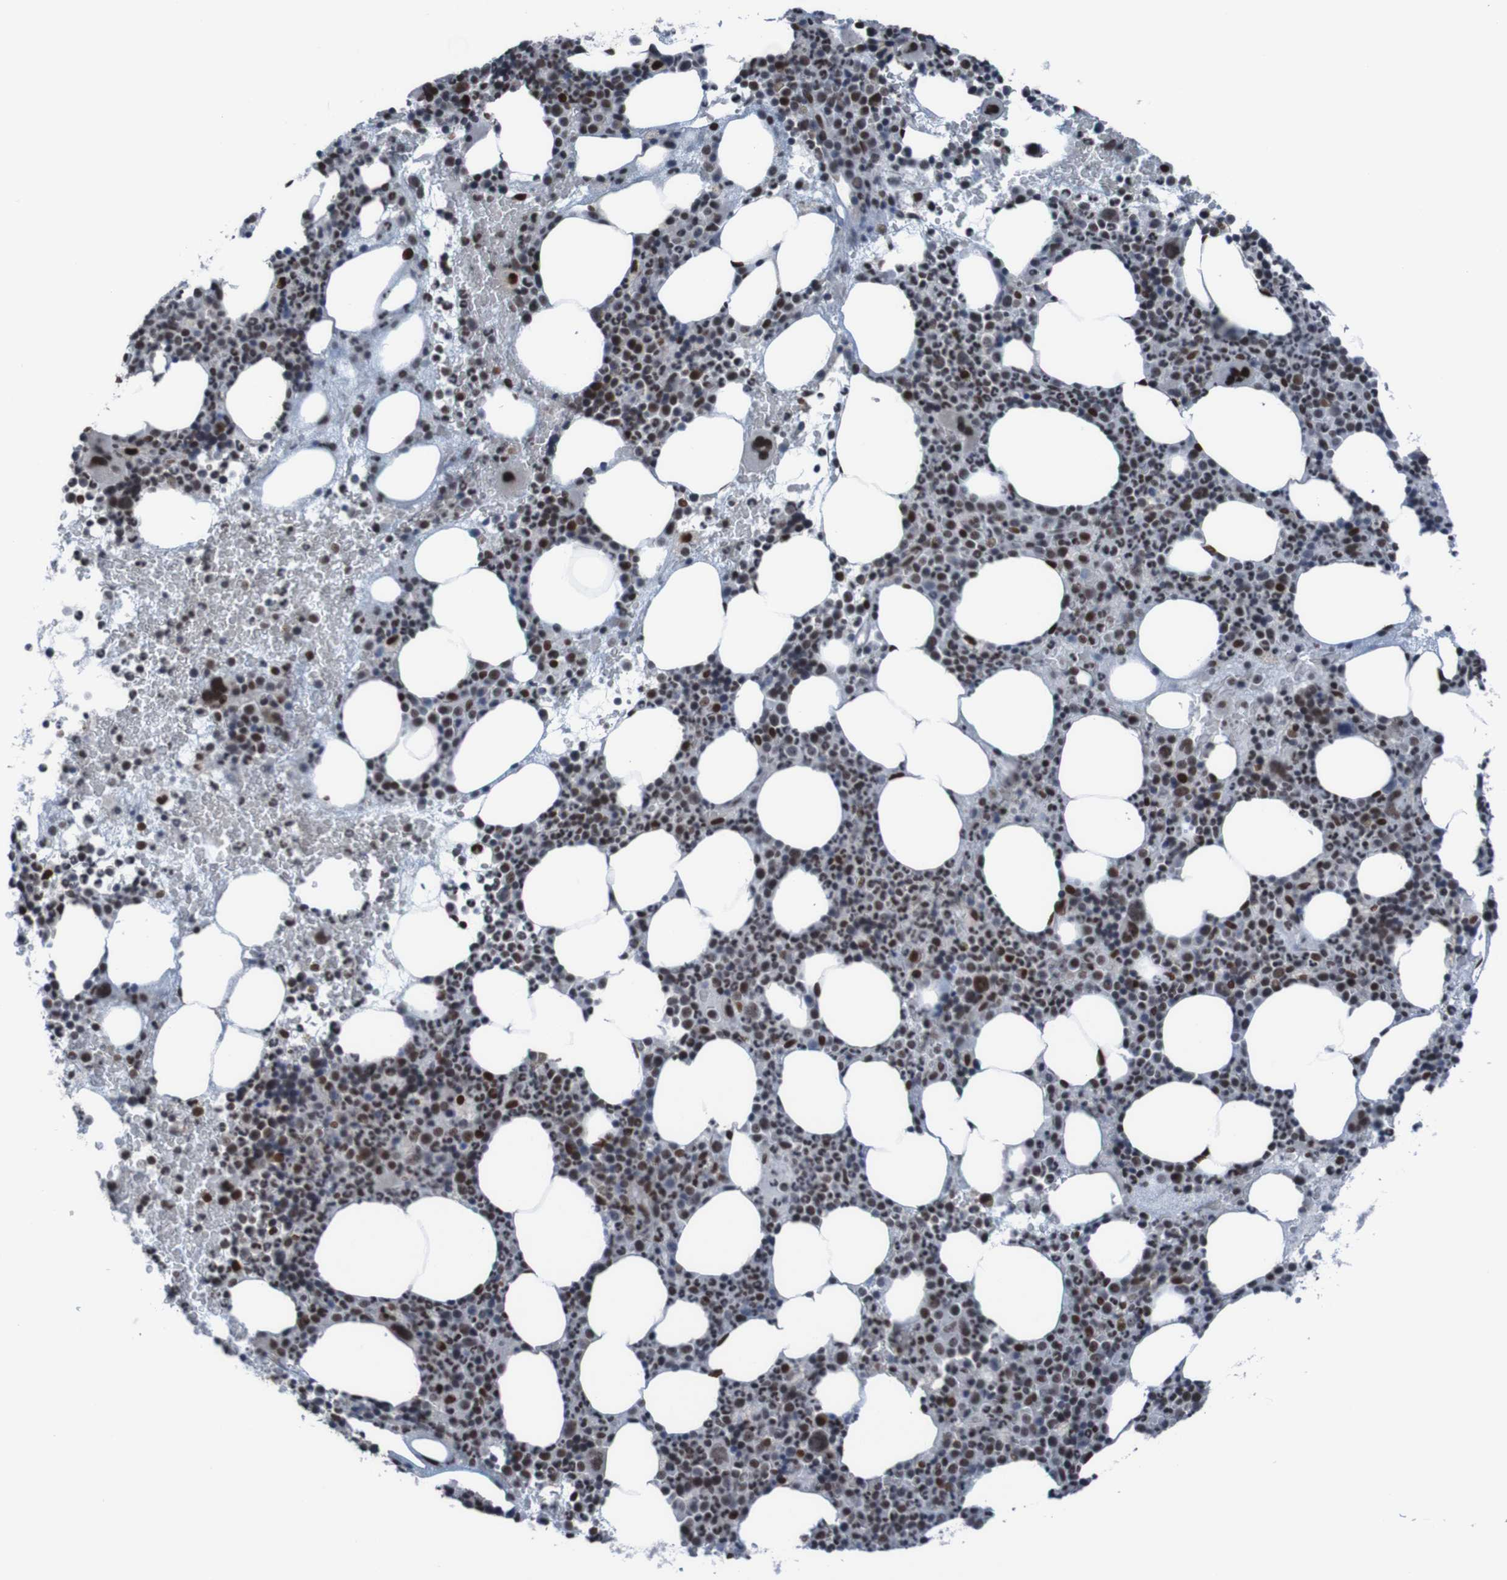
{"staining": {"intensity": "strong", "quantity": "25%-75%", "location": "nuclear"}, "tissue": "bone marrow", "cell_type": "Hematopoietic cells", "image_type": "normal", "snomed": [{"axis": "morphology", "description": "Normal tissue, NOS"}, {"axis": "morphology", "description": "Inflammation, NOS"}, {"axis": "topography", "description": "Bone marrow"}], "caption": "Immunohistochemical staining of normal human bone marrow exhibits 25%-75% levels of strong nuclear protein positivity in approximately 25%-75% of hematopoietic cells.", "gene": "PHF2", "patient": {"sex": "male", "age": 73}}